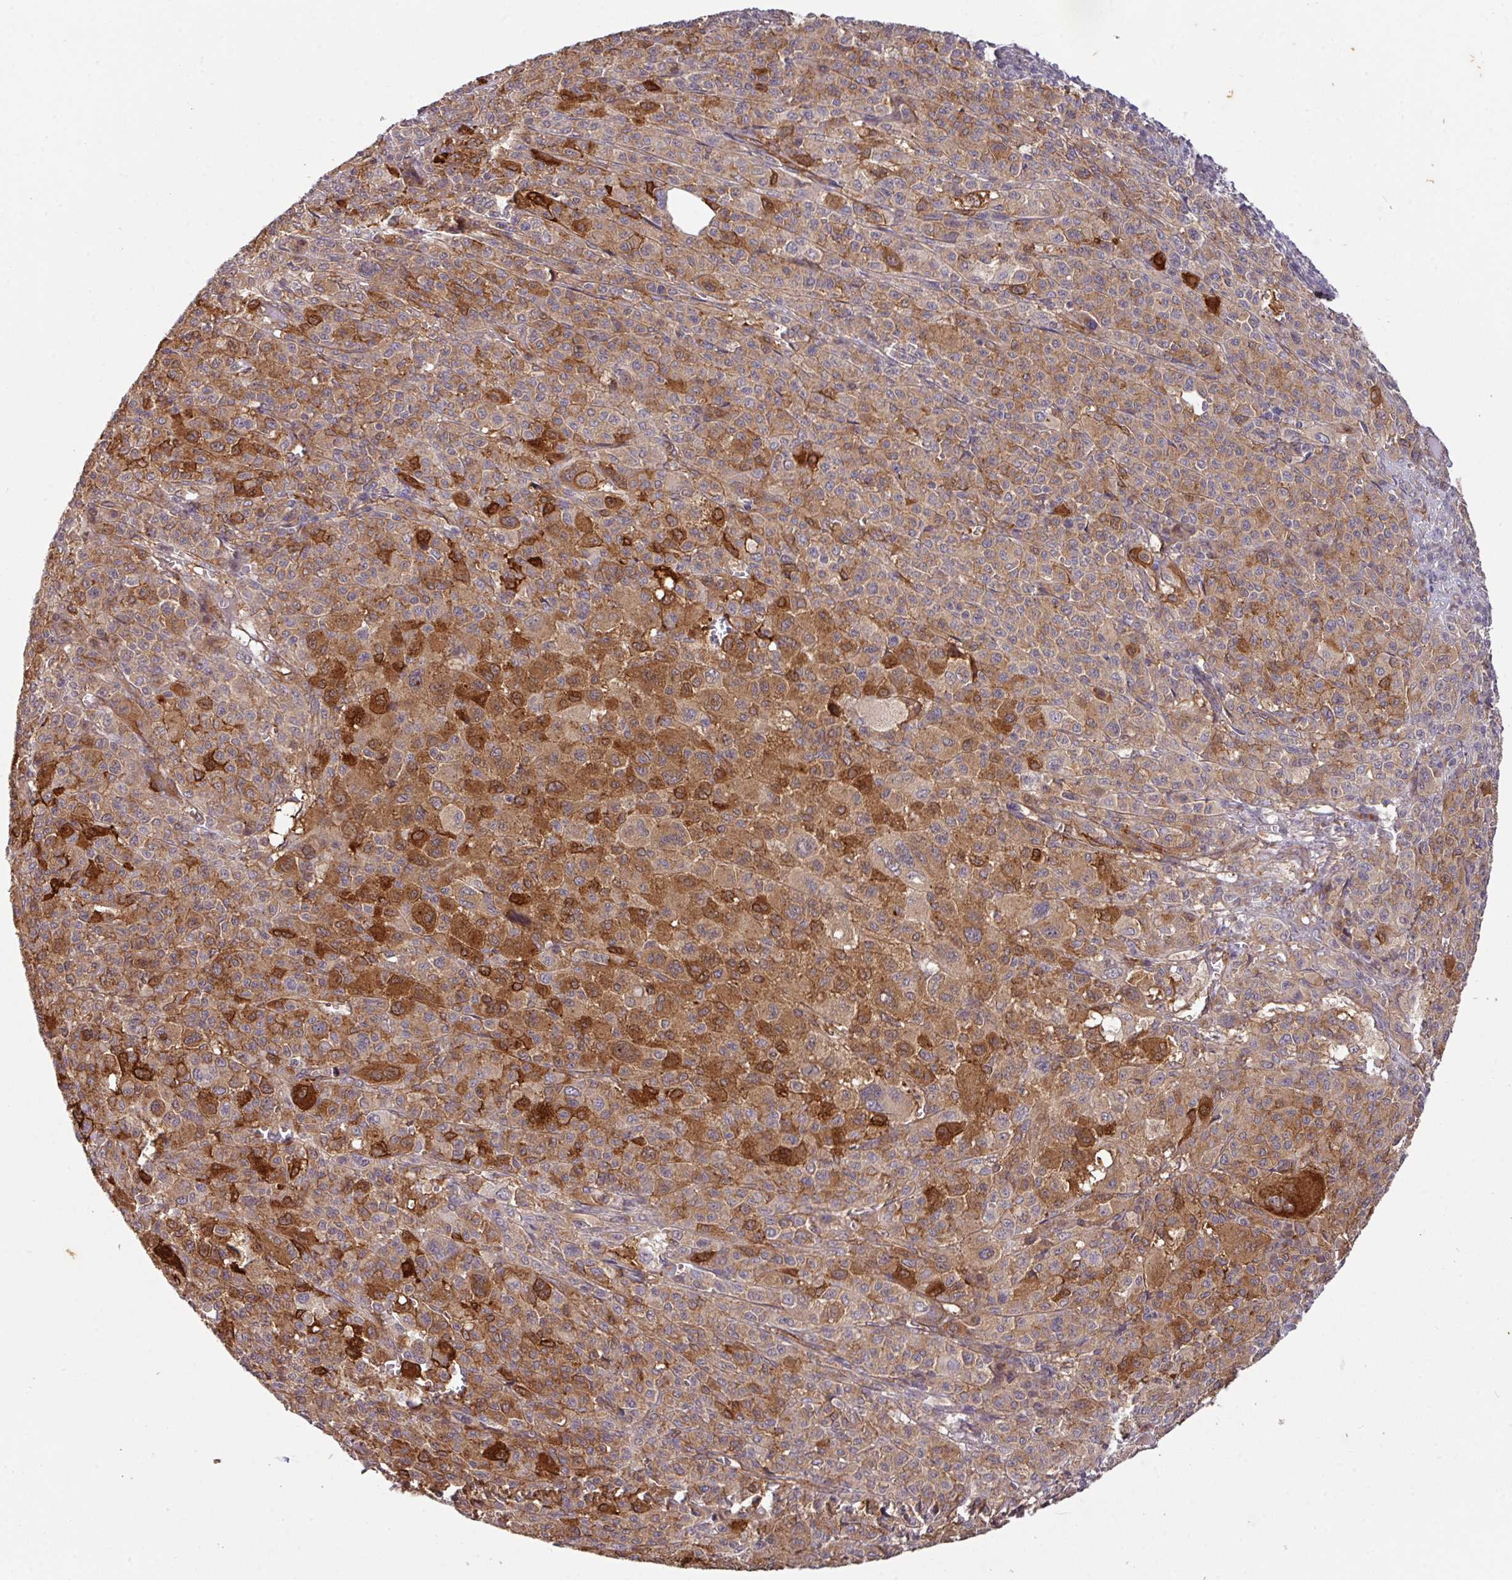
{"staining": {"intensity": "strong", "quantity": ">75%", "location": "cytoplasmic/membranous"}, "tissue": "melanoma", "cell_type": "Tumor cells", "image_type": "cancer", "snomed": [{"axis": "morphology", "description": "Malignant melanoma, Metastatic site"}, {"axis": "topography", "description": "Skin"}], "caption": "High-power microscopy captured an immunohistochemistry (IHC) photomicrograph of melanoma, revealing strong cytoplasmic/membranous staining in approximately >75% of tumor cells.", "gene": "CYFIP2", "patient": {"sex": "female", "age": 74}}